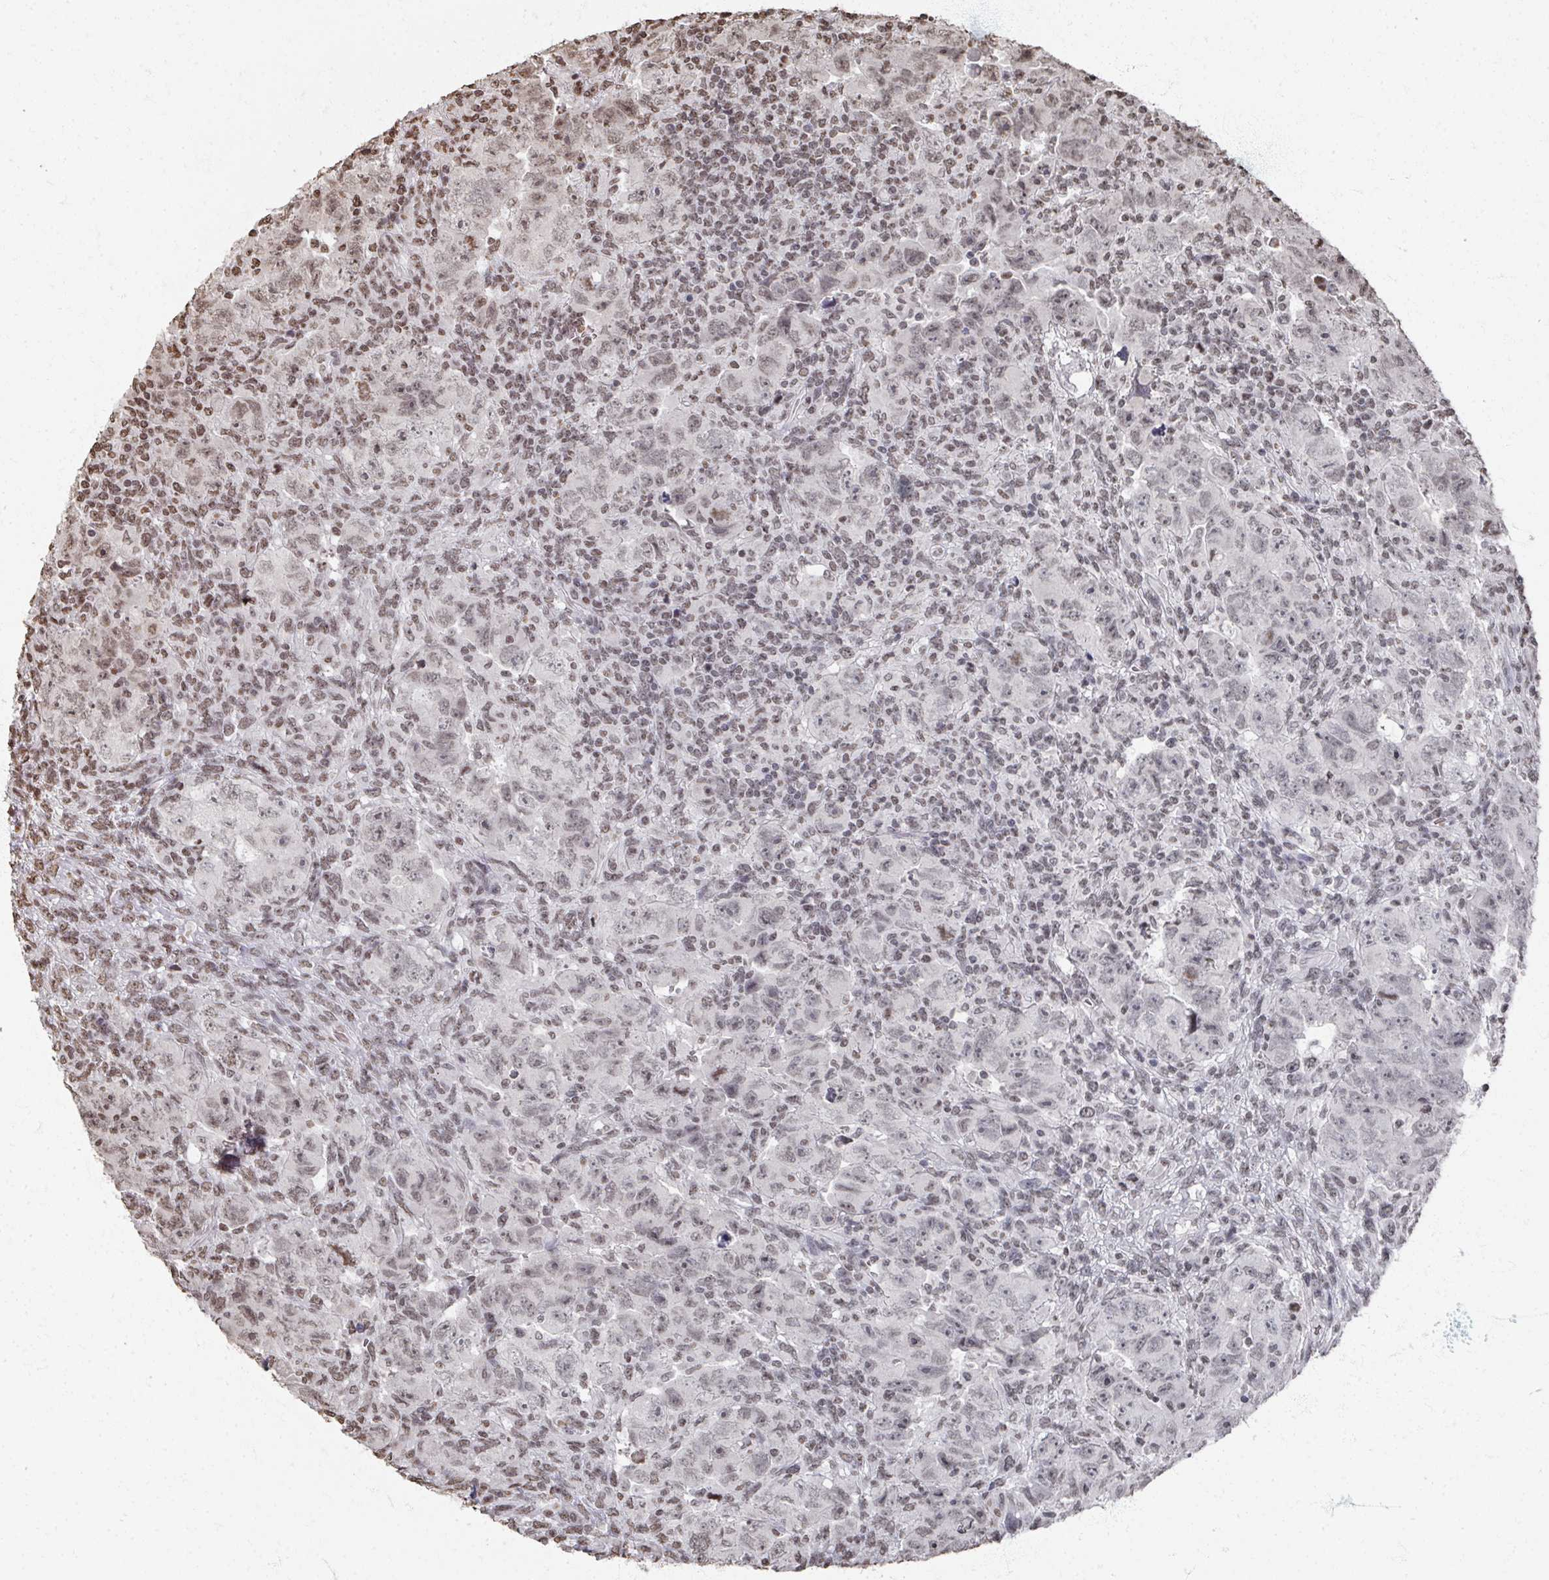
{"staining": {"intensity": "weak", "quantity": "<25%", "location": "nuclear"}, "tissue": "testis cancer", "cell_type": "Tumor cells", "image_type": "cancer", "snomed": [{"axis": "morphology", "description": "Carcinoma, Embryonal, NOS"}, {"axis": "topography", "description": "Testis"}], "caption": "Immunohistochemical staining of human embryonal carcinoma (testis) shows no significant staining in tumor cells.", "gene": "DCUN1D5", "patient": {"sex": "male", "age": 24}}